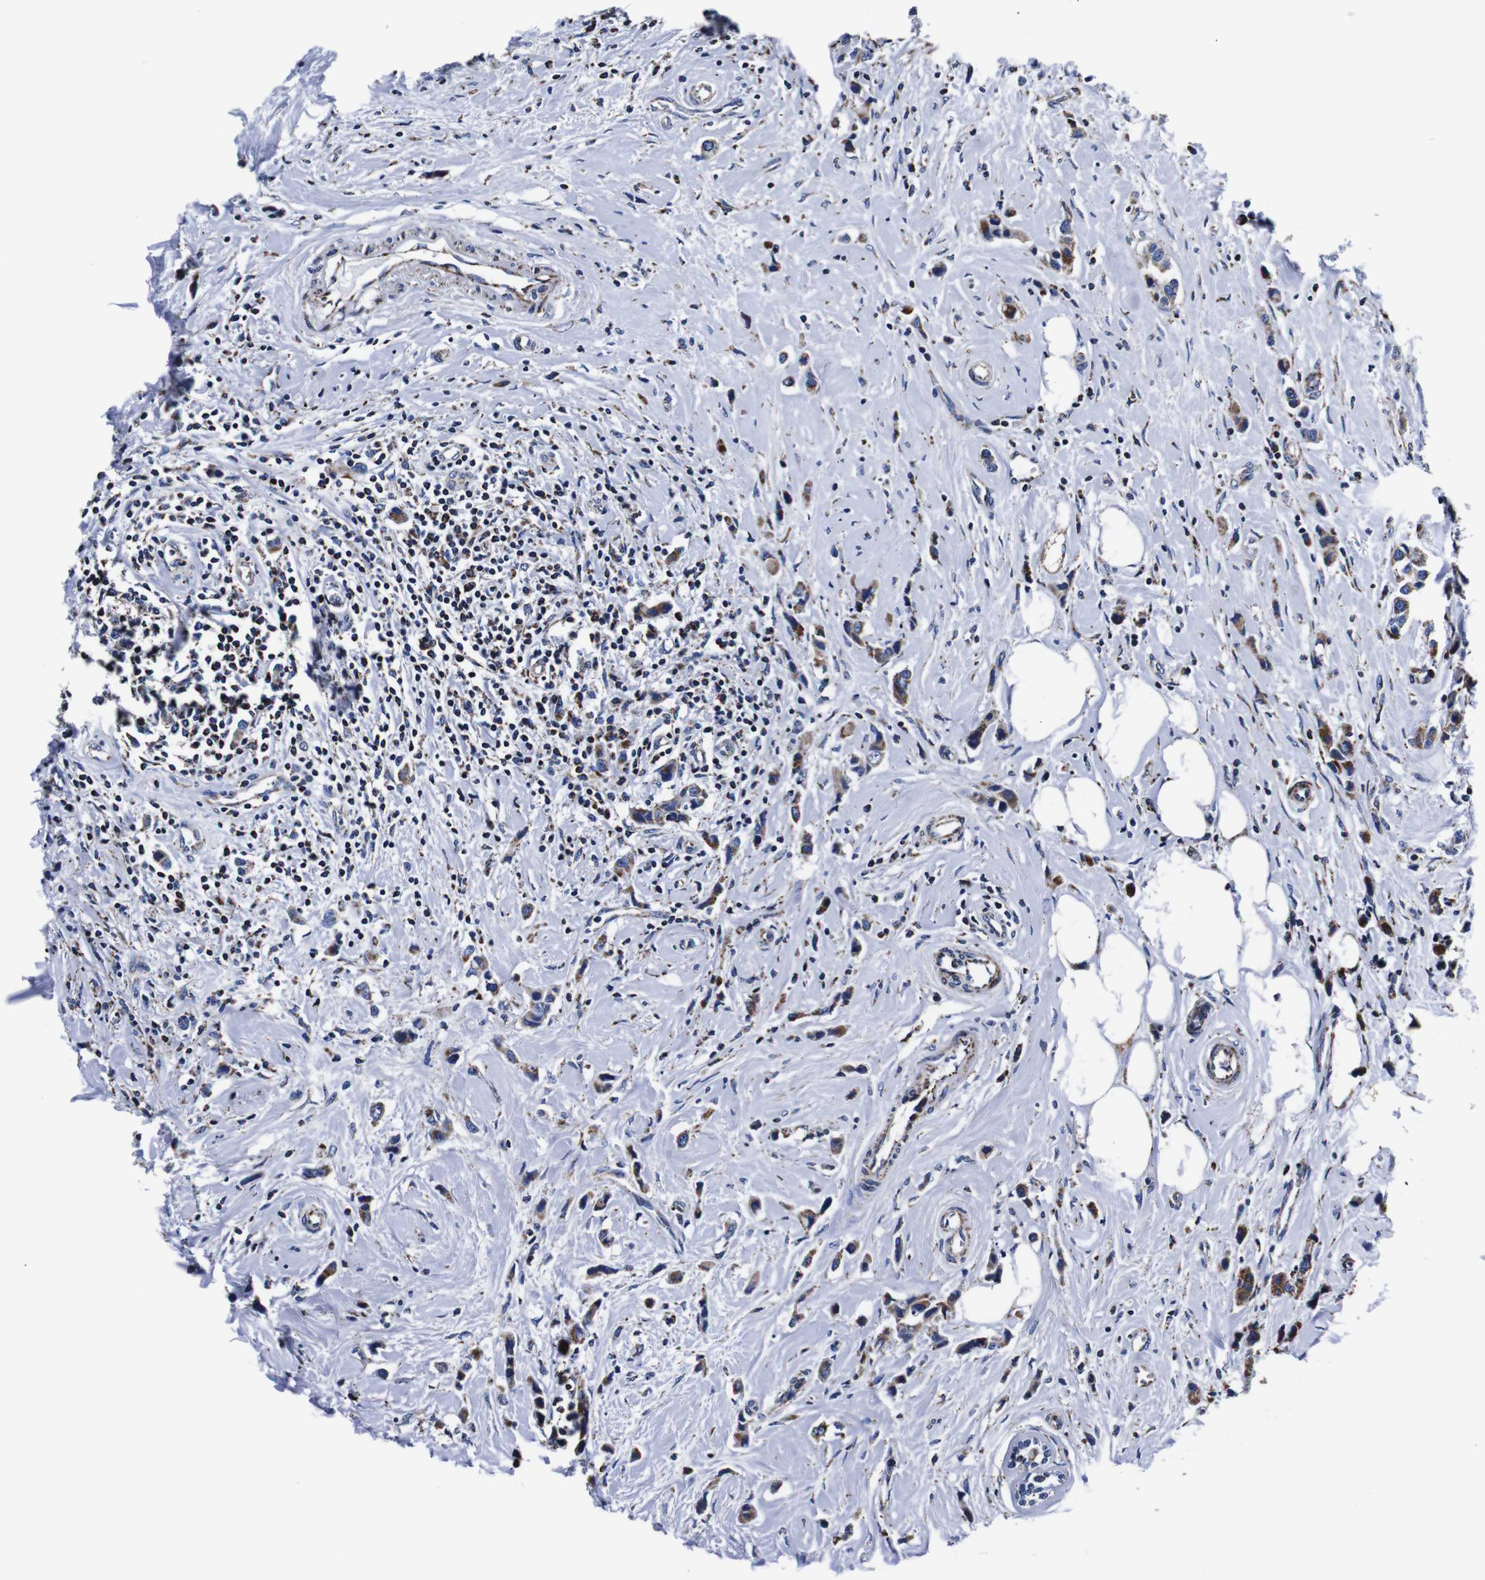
{"staining": {"intensity": "moderate", "quantity": ">75%", "location": "cytoplasmic/membranous"}, "tissue": "breast cancer", "cell_type": "Tumor cells", "image_type": "cancer", "snomed": [{"axis": "morphology", "description": "Normal tissue, NOS"}, {"axis": "morphology", "description": "Duct carcinoma"}, {"axis": "topography", "description": "Breast"}], "caption": "There is medium levels of moderate cytoplasmic/membranous expression in tumor cells of intraductal carcinoma (breast), as demonstrated by immunohistochemical staining (brown color).", "gene": "FKBP9", "patient": {"sex": "female", "age": 50}}